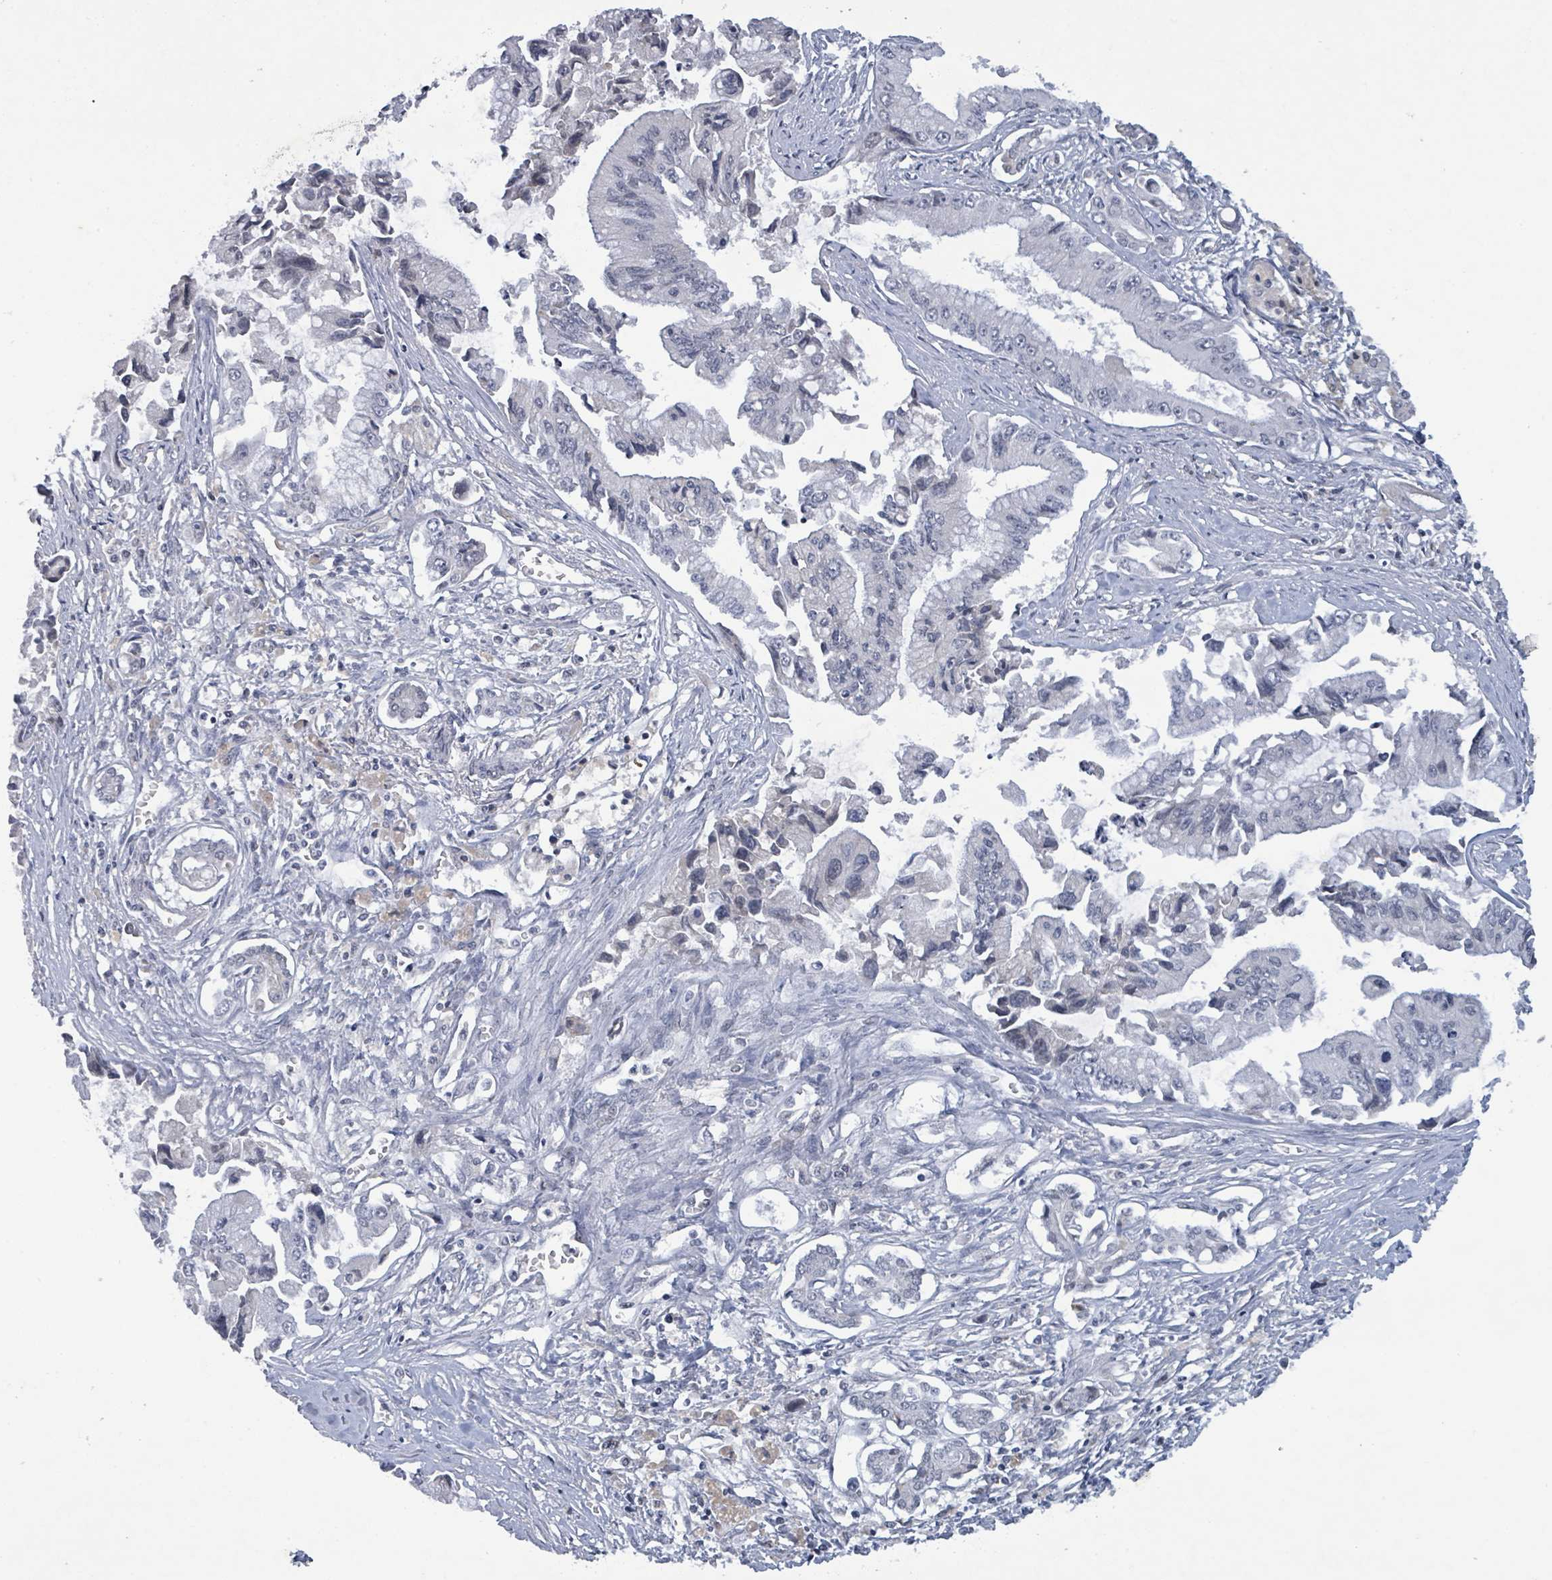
{"staining": {"intensity": "negative", "quantity": "none", "location": "none"}, "tissue": "pancreatic cancer", "cell_type": "Tumor cells", "image_type": "cancer", "snomed": [{"axis": "morphology", "description": "Adenocarcinoma, NOS"}, {"axis": "topography", "description": "Pancreas"}], "caption": "Immunohistochemistry (IHC) of human pancreatic cancer (adenocarcinoma) demonstrates no positivity in tumor cells.", "gene": "BANP", "patient": {"sex": "male", "age": 84}}